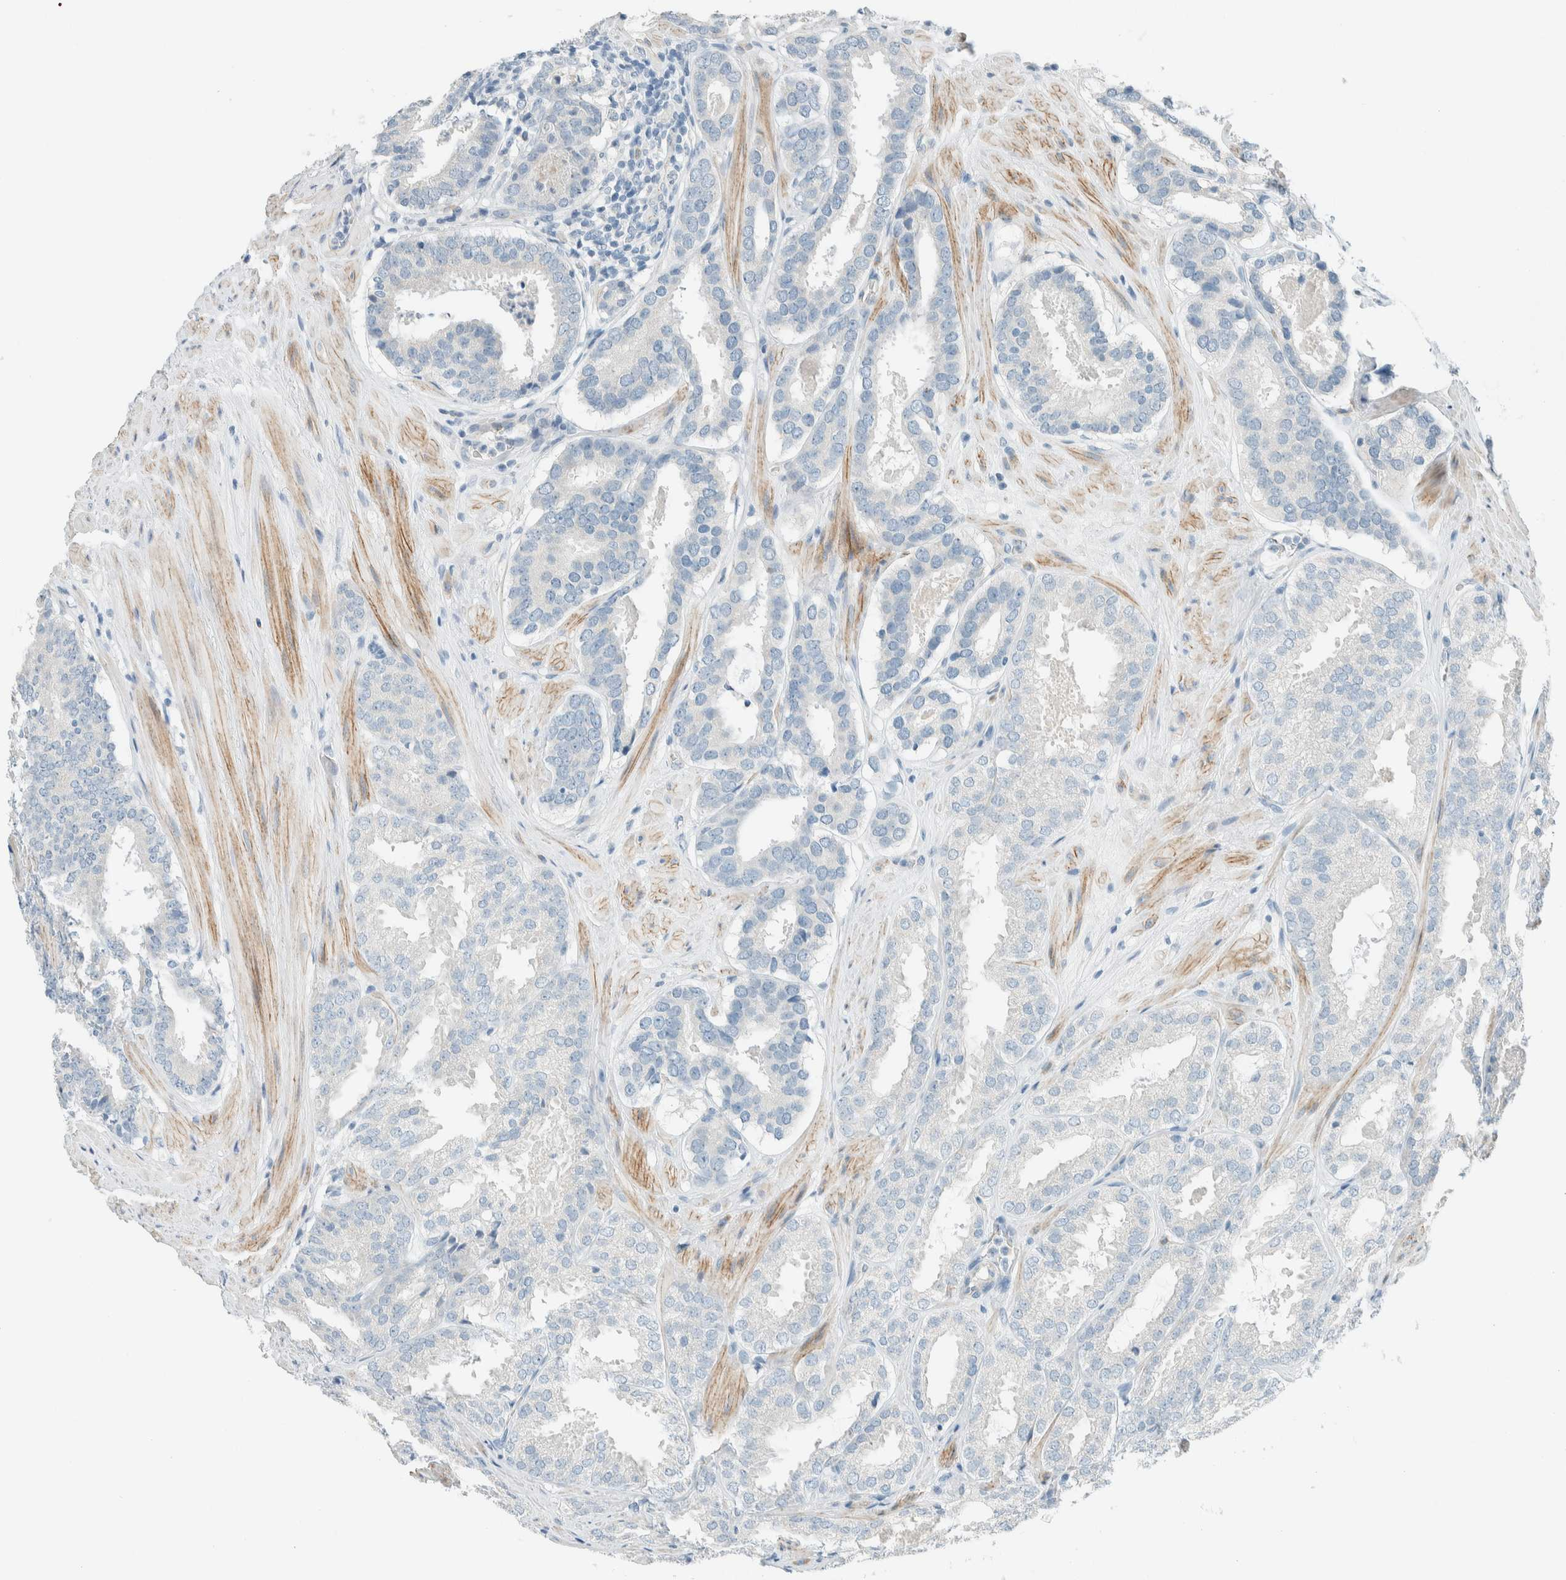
{"staining": {"intensity": "negative", "quantity": "none", "location": "none"}, "tissue": "prostate cancer", "cell_type": "Tumor cells", "image_type": "cancer", "snomed": [{"axis": "morphology", "description": "Adenocarcinoma, Low grade"}, {"axis": "topography", "description": "Prostate"}], "caption": "Immunohistochemistry micrograph of neoplastic tissue: human prostate cancer stained with DAB (3,3'-diaminobenzidine) exhibits no significant protein staining in tumor cells.", "gene": "SLFN12", "patient": {"sex": "male", "age": 69}}